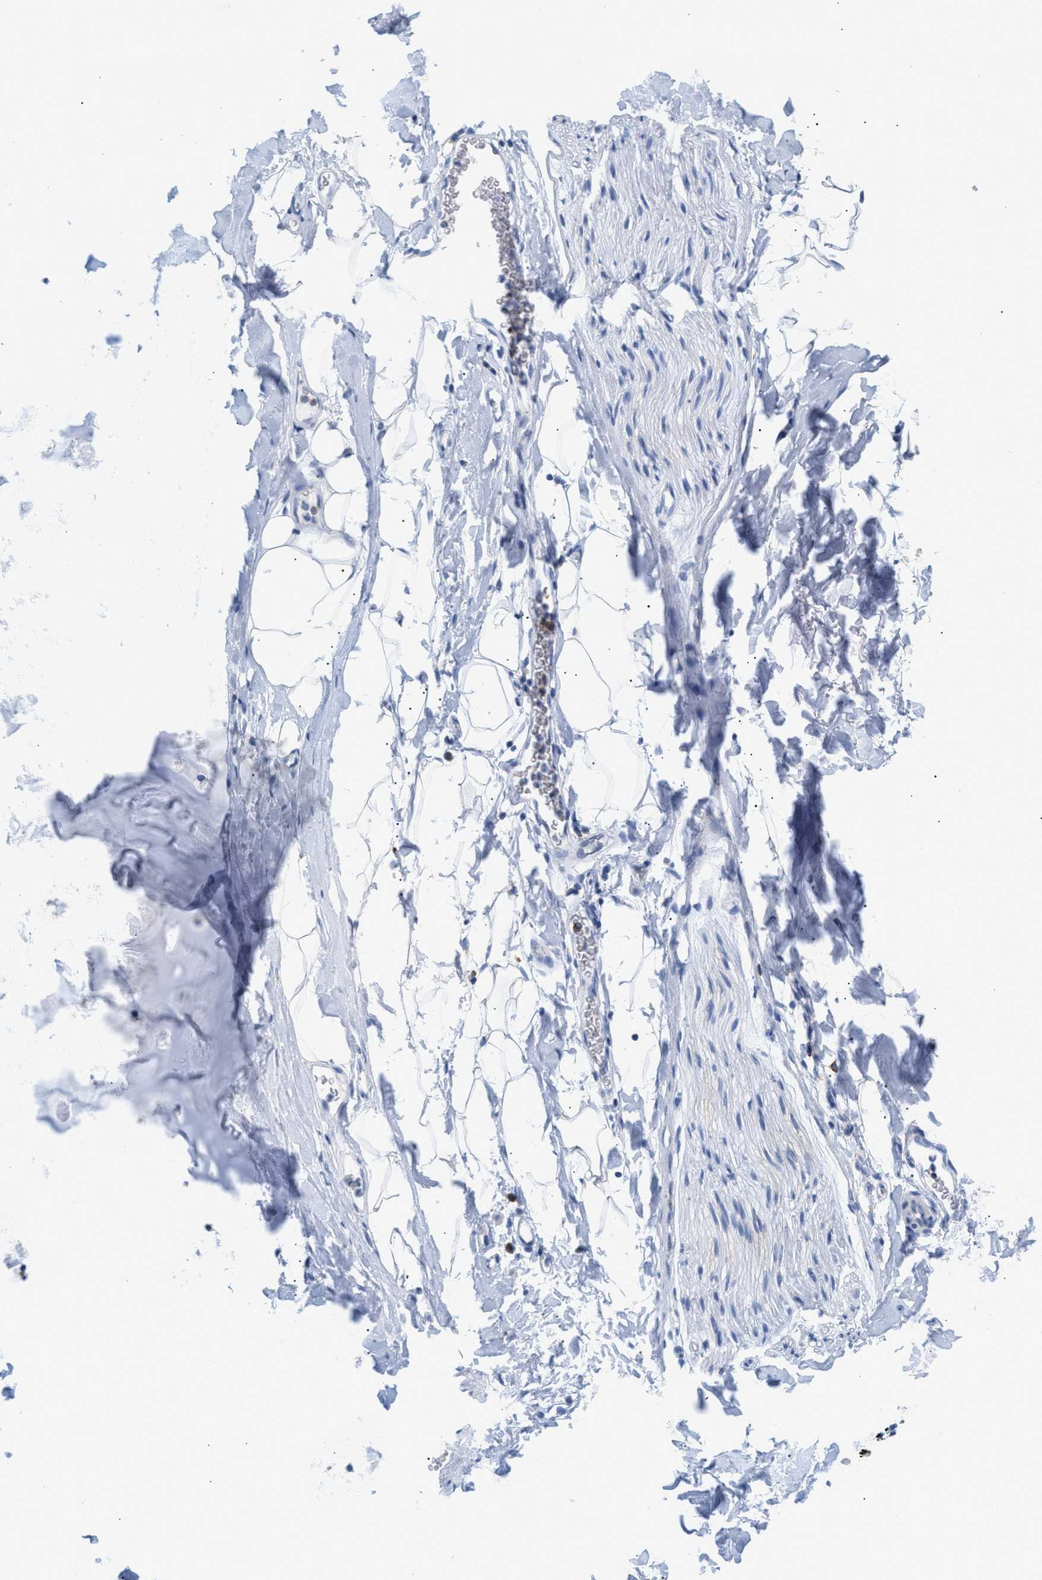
{"staining": {"intensity": "negative", "quantity": "none", "location": "none"}, "tissue": "adipose tissue", "cell_type": "Adipocytes", "image_type": "normal", "snomed": [{"axis": "morphology", "description": "Normal tissue, NOS"}, {"axis": "topography", "description": "Cartilage tissue"}, {"axis": "topography", "description": "Bronchus"}], "caption": "Immunohistochemistry photomicrograph of normal adipose tissue: human adipose tissue stained with DAB (3,3'-diaminobenzidine) demonstrates no significant protein positivity in adipocytes.", "gene": "TACC3", "patient": {"sex": "female", "age": 53}}